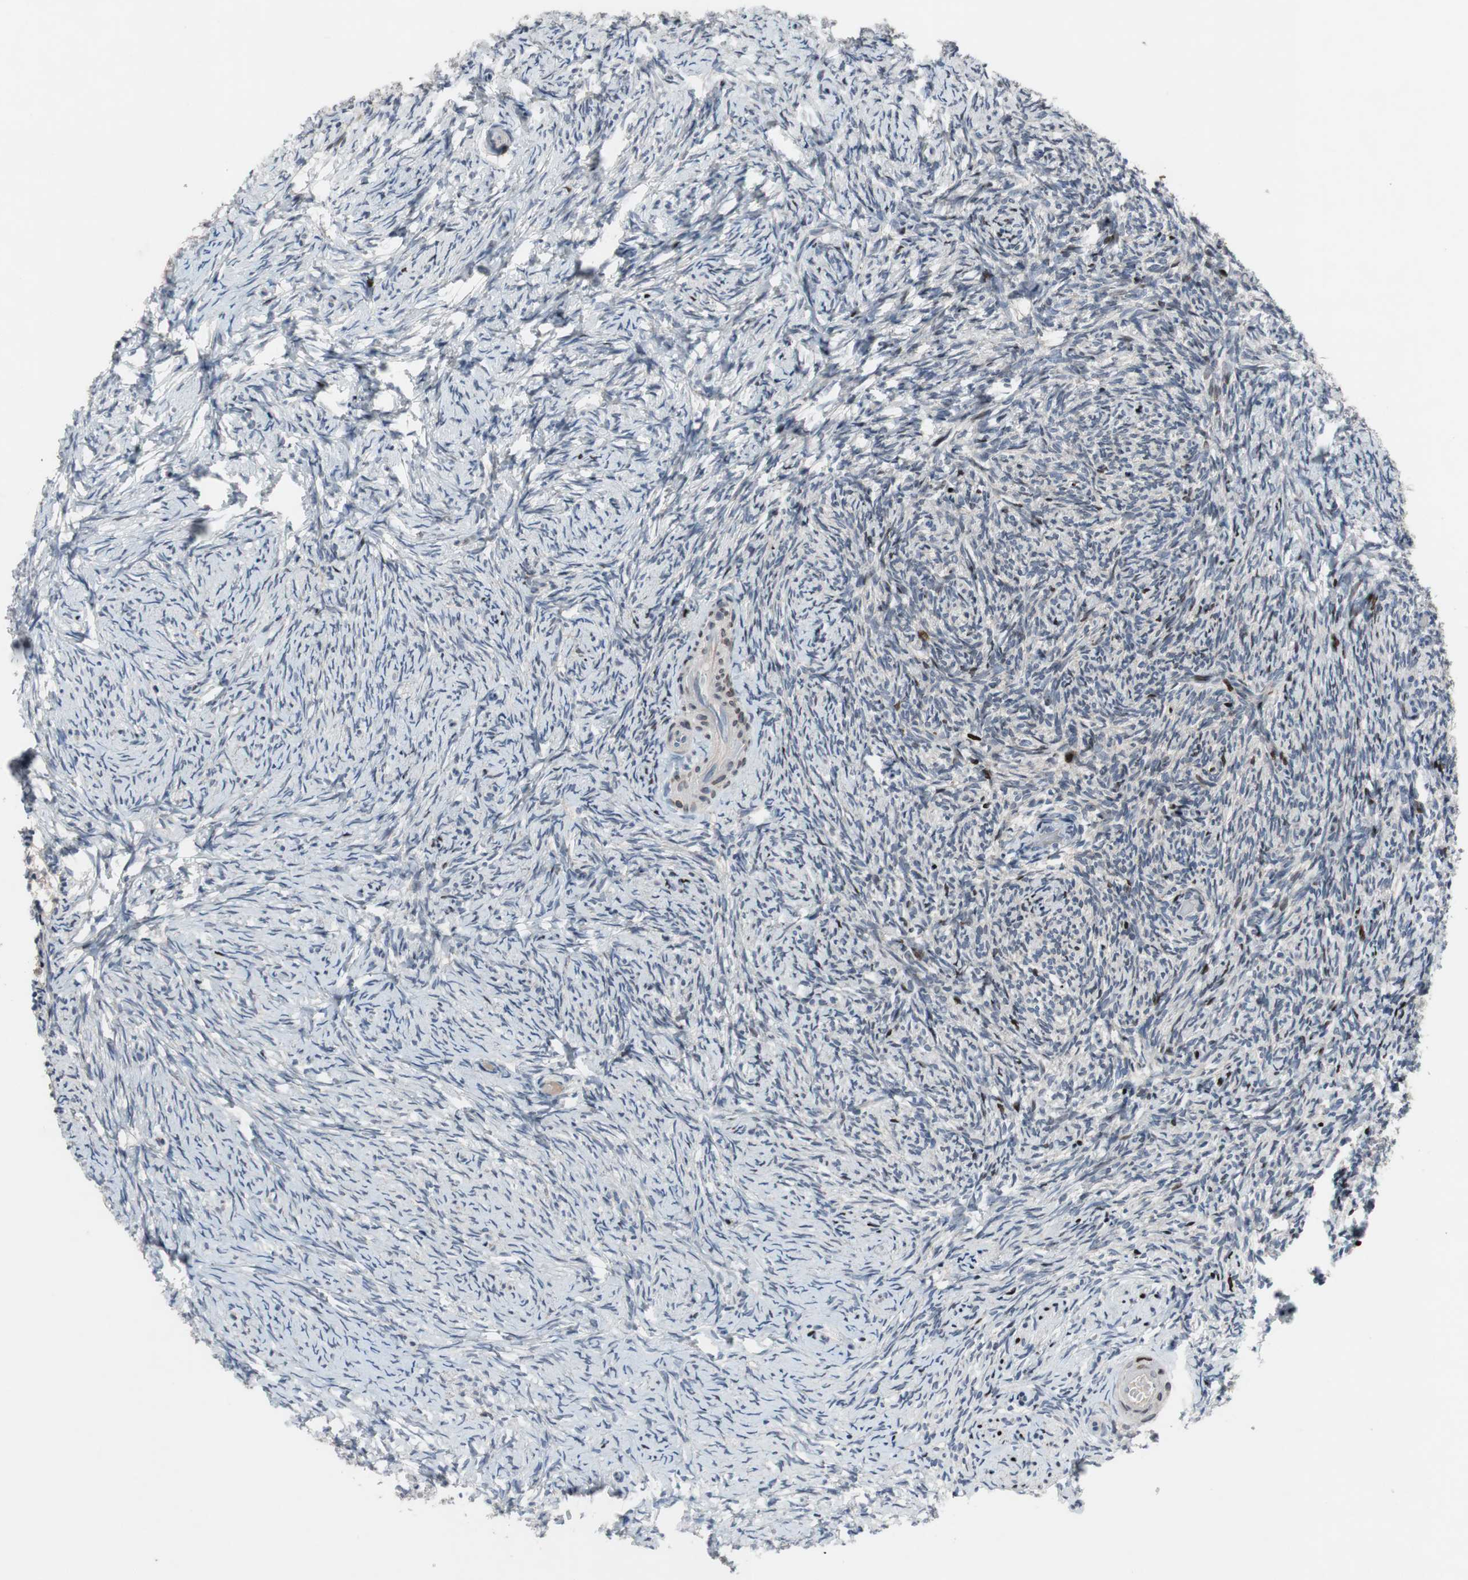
{"staining": {"intensity": "negative", "quantity": "none", "location": "none"}, "tissue": "ovary", "cell_type": "Ovarian stroma cells", "image_type": "normal", "snomed": [{"axis": "morphology", "description": "Normal tissue, NOS"}, {"axis": "topography", "description": "Ovary"}], "caption": "A high-resolution photomicrograph shows immunohistochemistry (IHC) staining of normal ovary, which reveals no significant positivity in ovarian stroma cells. (Immunohistochemistry (ihc), brightfield microscopy, high magnification).", "gene": "MUTYH", "patient": {"sex": "female", "age": 60}}